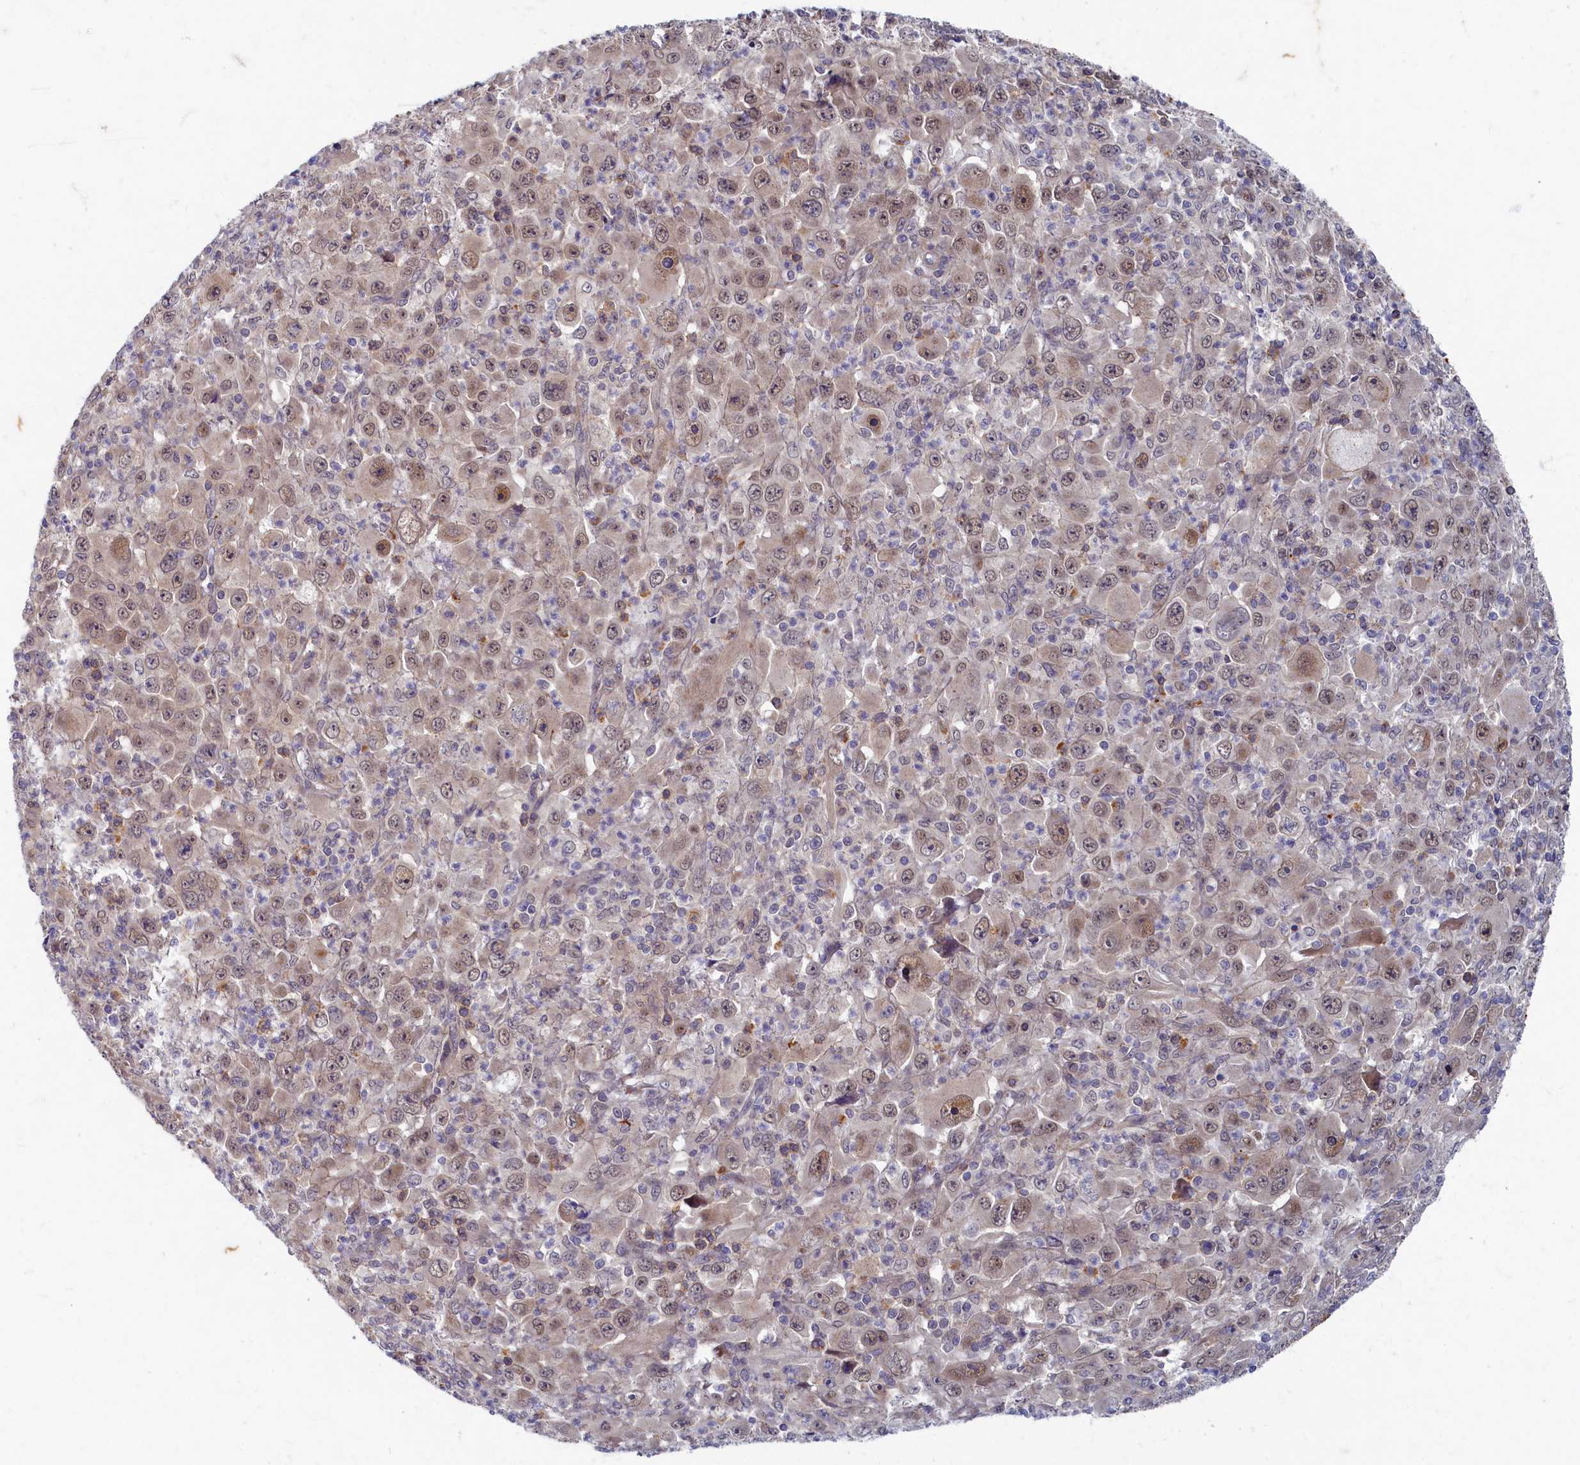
{"staining": {"intensity": "weak", "quantity": ">75%", "location": "nuclear"}, "tissue": "melanoma", "cell_type": "Tumor cells", "image_type": "cancer", "snomed": [{"axis": "morphology", "description": "Malignant melanoma, Metastatic site"}, {"axis": "topography", "description": "Skin"}], "caption": "Malignant melanoma (metastatic site) stained with a brown dye exhibits weak nuclear positive staining in approximately >75% of tumor cells.", "gene": "WDR59", "patient": {"sex": "female", "age": 56}}